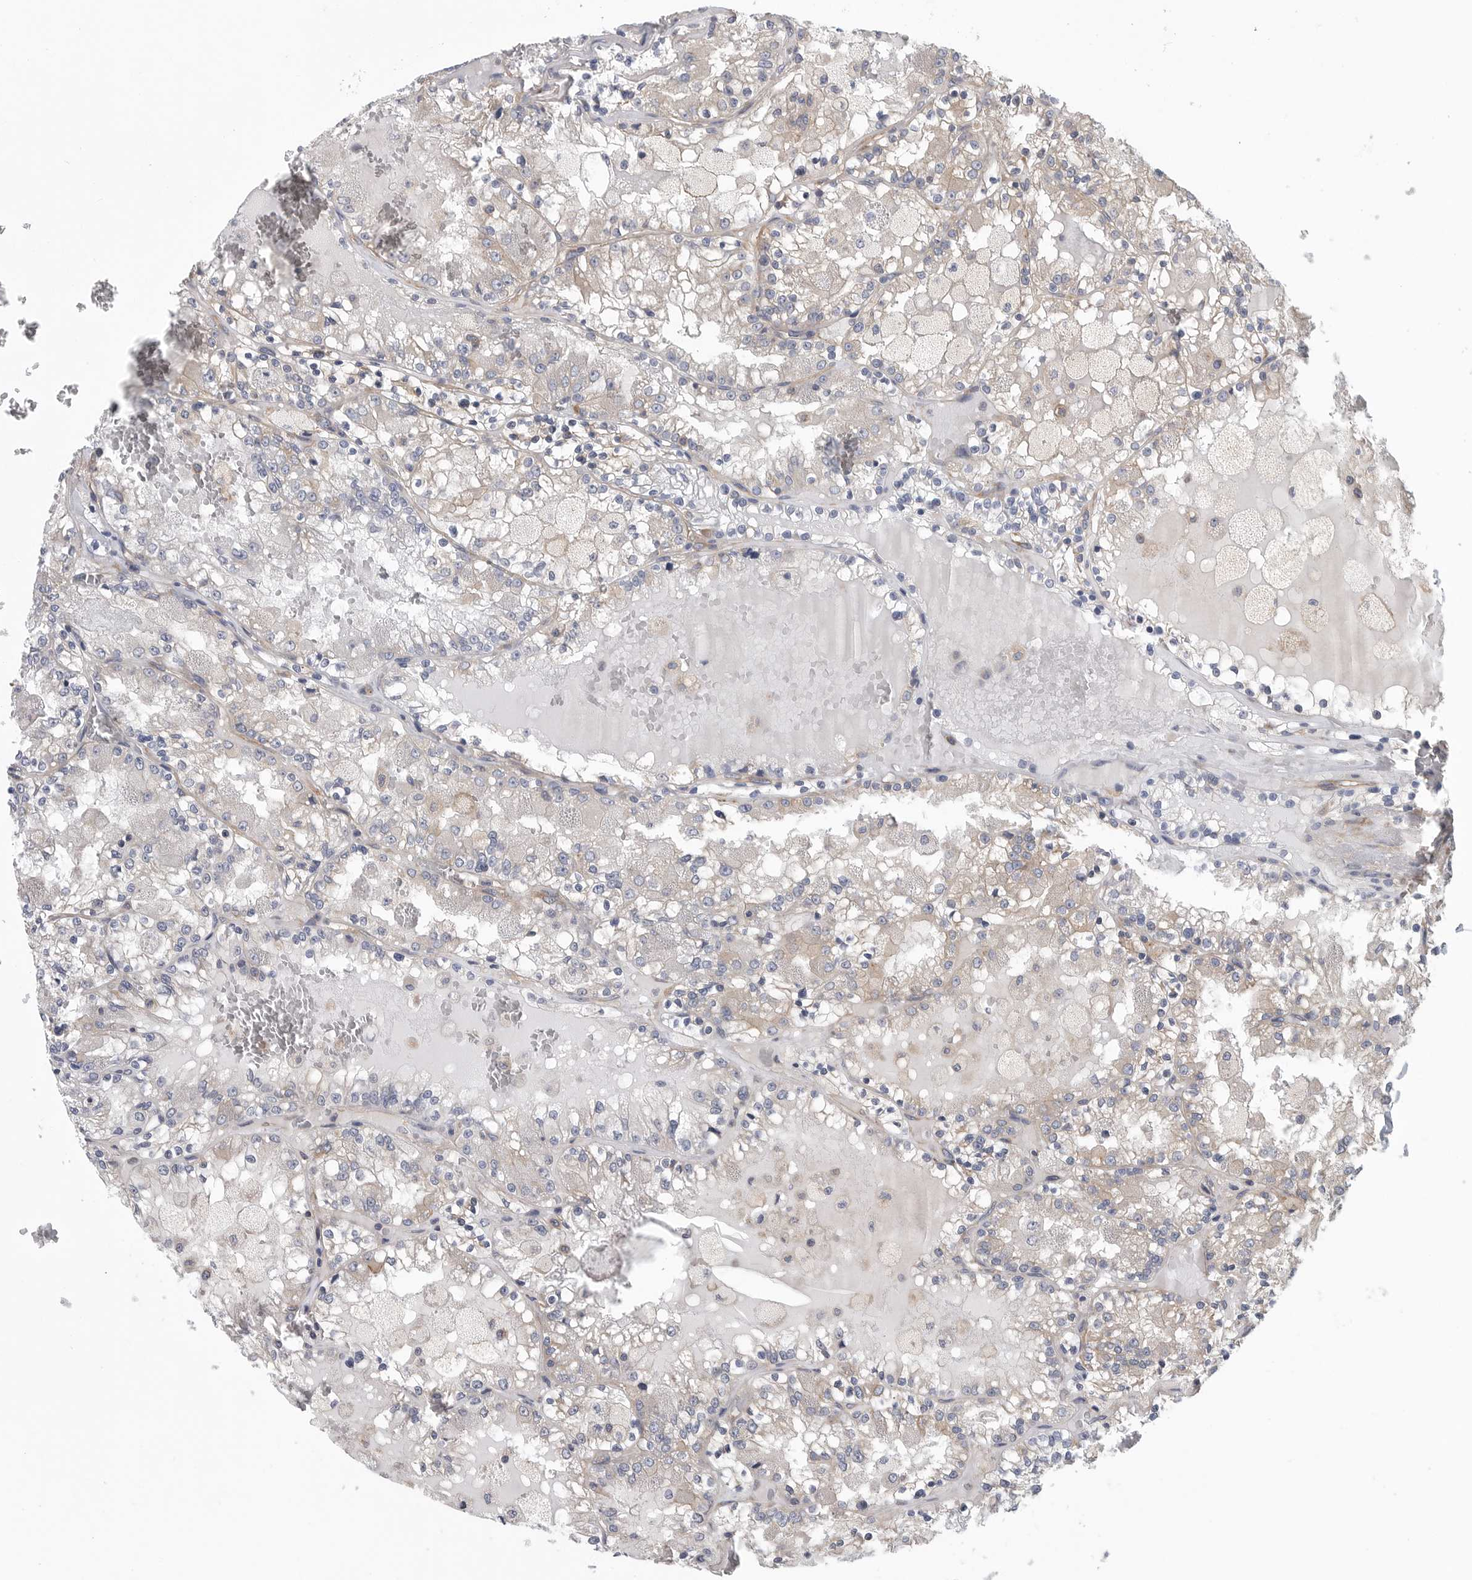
{"staining": {"intensity": "negative", "quantity": "none", "location": "none"}, "tissue": "renal cancer", "cell_type": "Tumor cells", "image_type": "cancer", "snomed": [{"axis": "morphology", "description": "Adenocarcinoma, NOS"}, {"axis": "topography", "description": "Kidney"}], "caption": "This is an IHC image of human renal cancer. There is no expression in tumor cells.", "gene": "OXR1", "patient": {"sex": "female", "age": 56}}